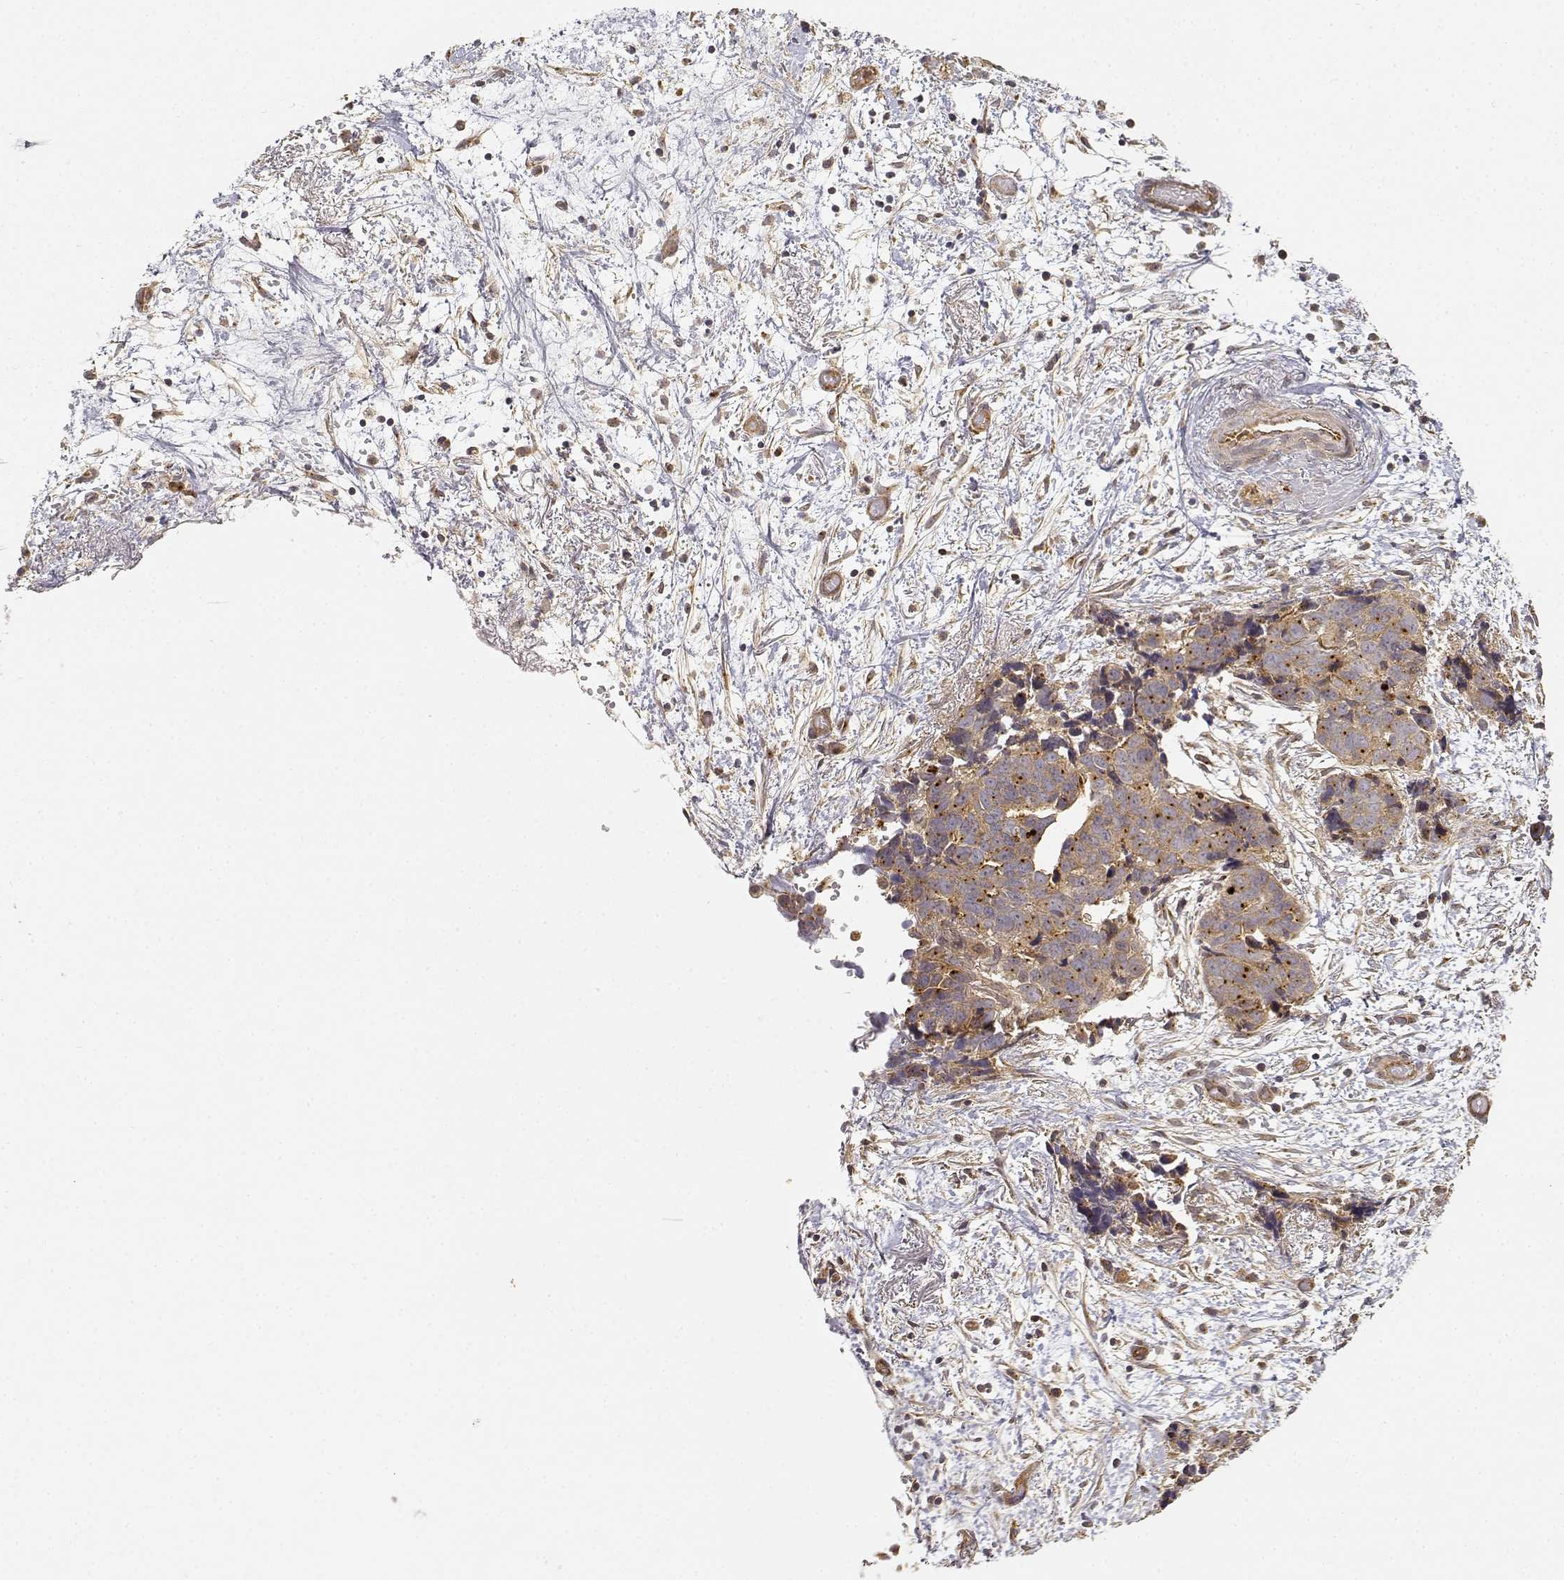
{"staining": {"intensity": "moderate", "quantity": ">75%", "location": "cytoplasmic/membranous"}, "tissue": "ovarian cancer", "cell_type": "Tumor cells", "image_type": "cancer", "snomed": [{"axis": "morphology", "description": "Cystadenocarcinoma, serous, NOS"}, {"axis": "topography", "description": "Ovary"}], "caption": "An image of ovarian cancer stained for a protein reveals moderate cytoplasmic/membranous brown staining in tumor cells.", "gene": "CDK5RAP2", "patient": {"sex": "female", "age": 69}}